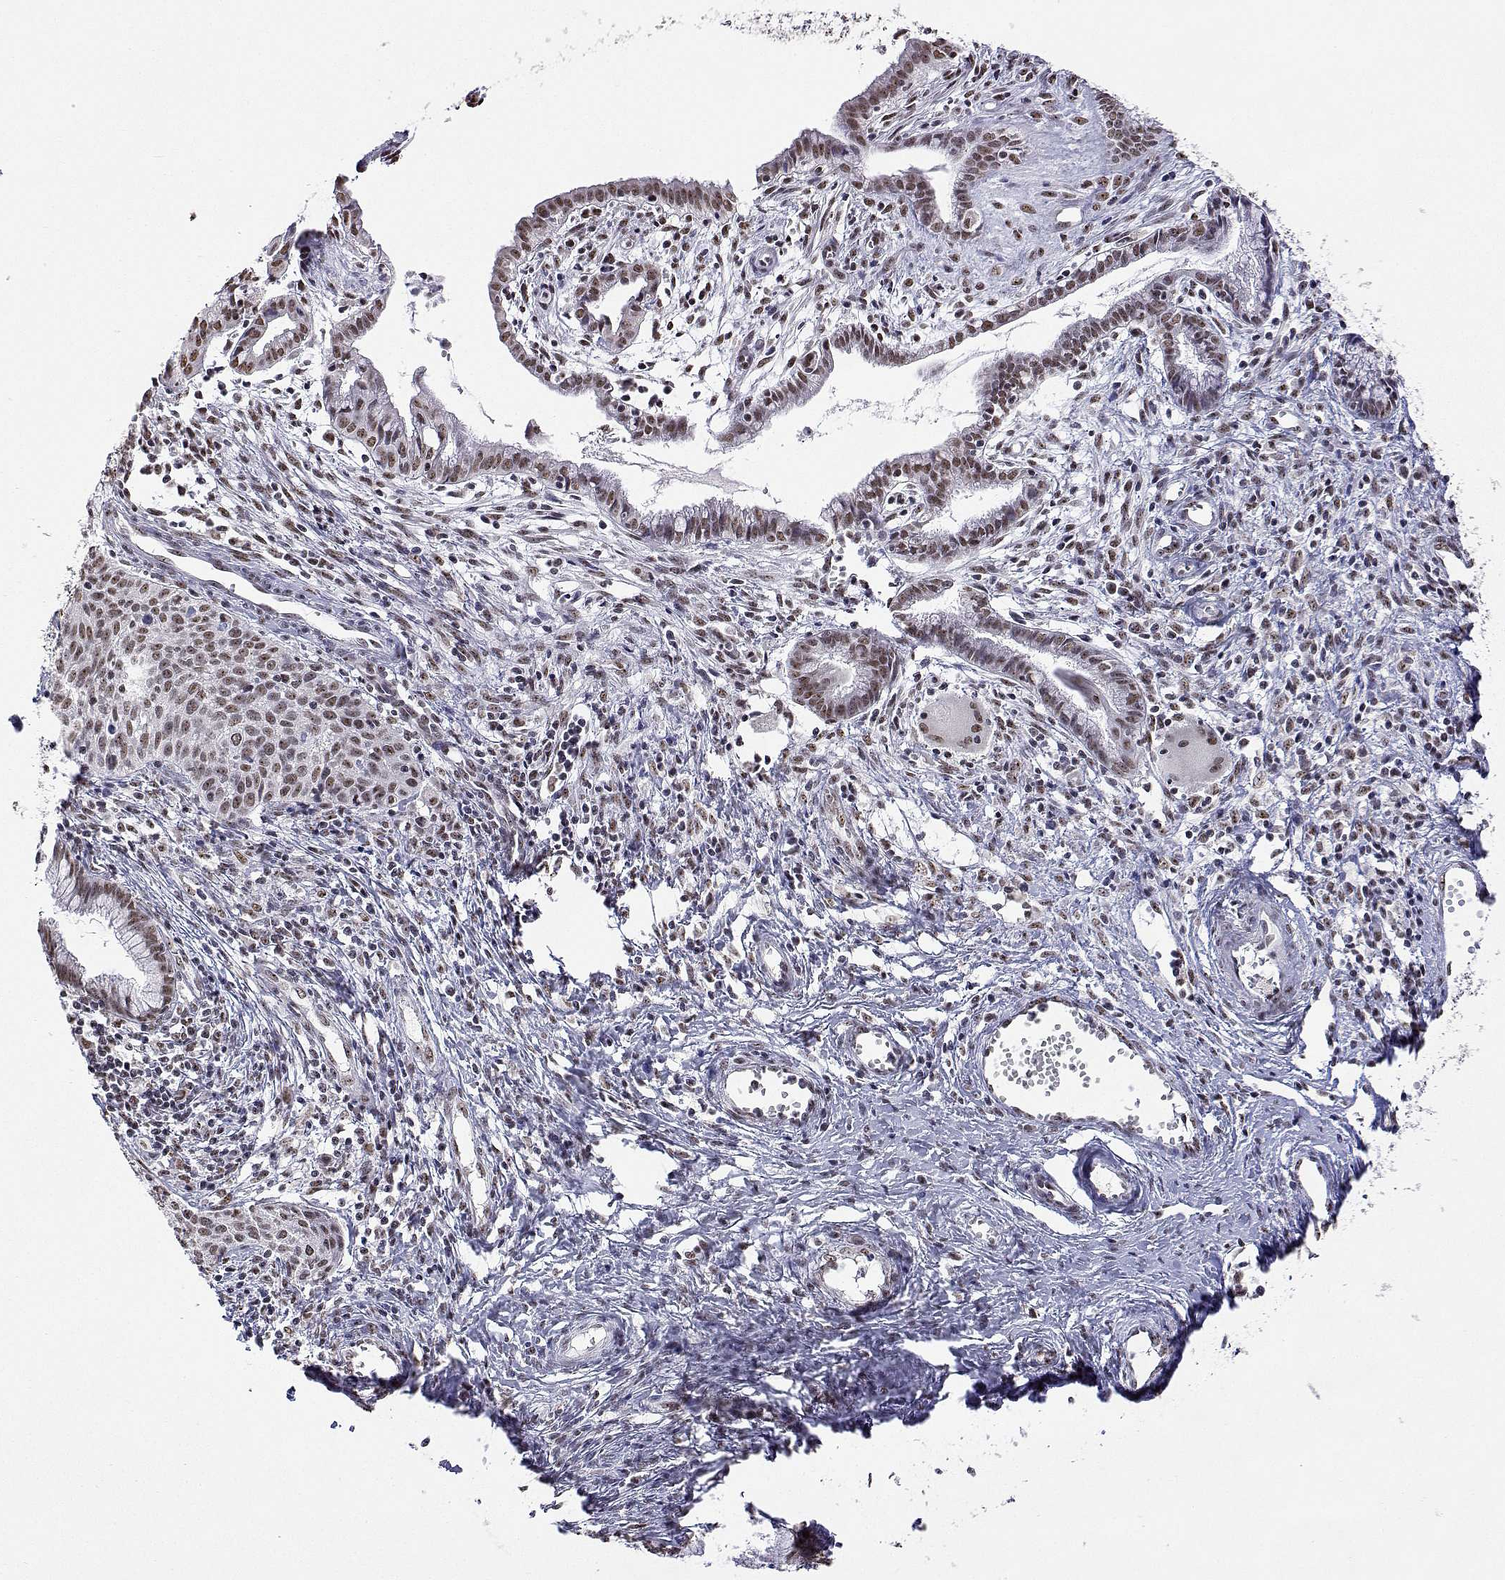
{"staining": {"intensity": "weak", "quantity": "<25%", "location": "nuclear"}, "tissue": "cervical cancer", "cell_type": "Tumor cells", "image_type": "cancer", "snomed": [{"axis": "morphology", "description": "Squamous cell carcinoma, NOS"}, {"axis": "topography", "description": "Cervix"}], "caption": "Tumor cells are negative for brown protein staining in squamous cell carcinoma (cervical).", "gene": "ADAR", "patient": {"sex": "female", "age": 38}}